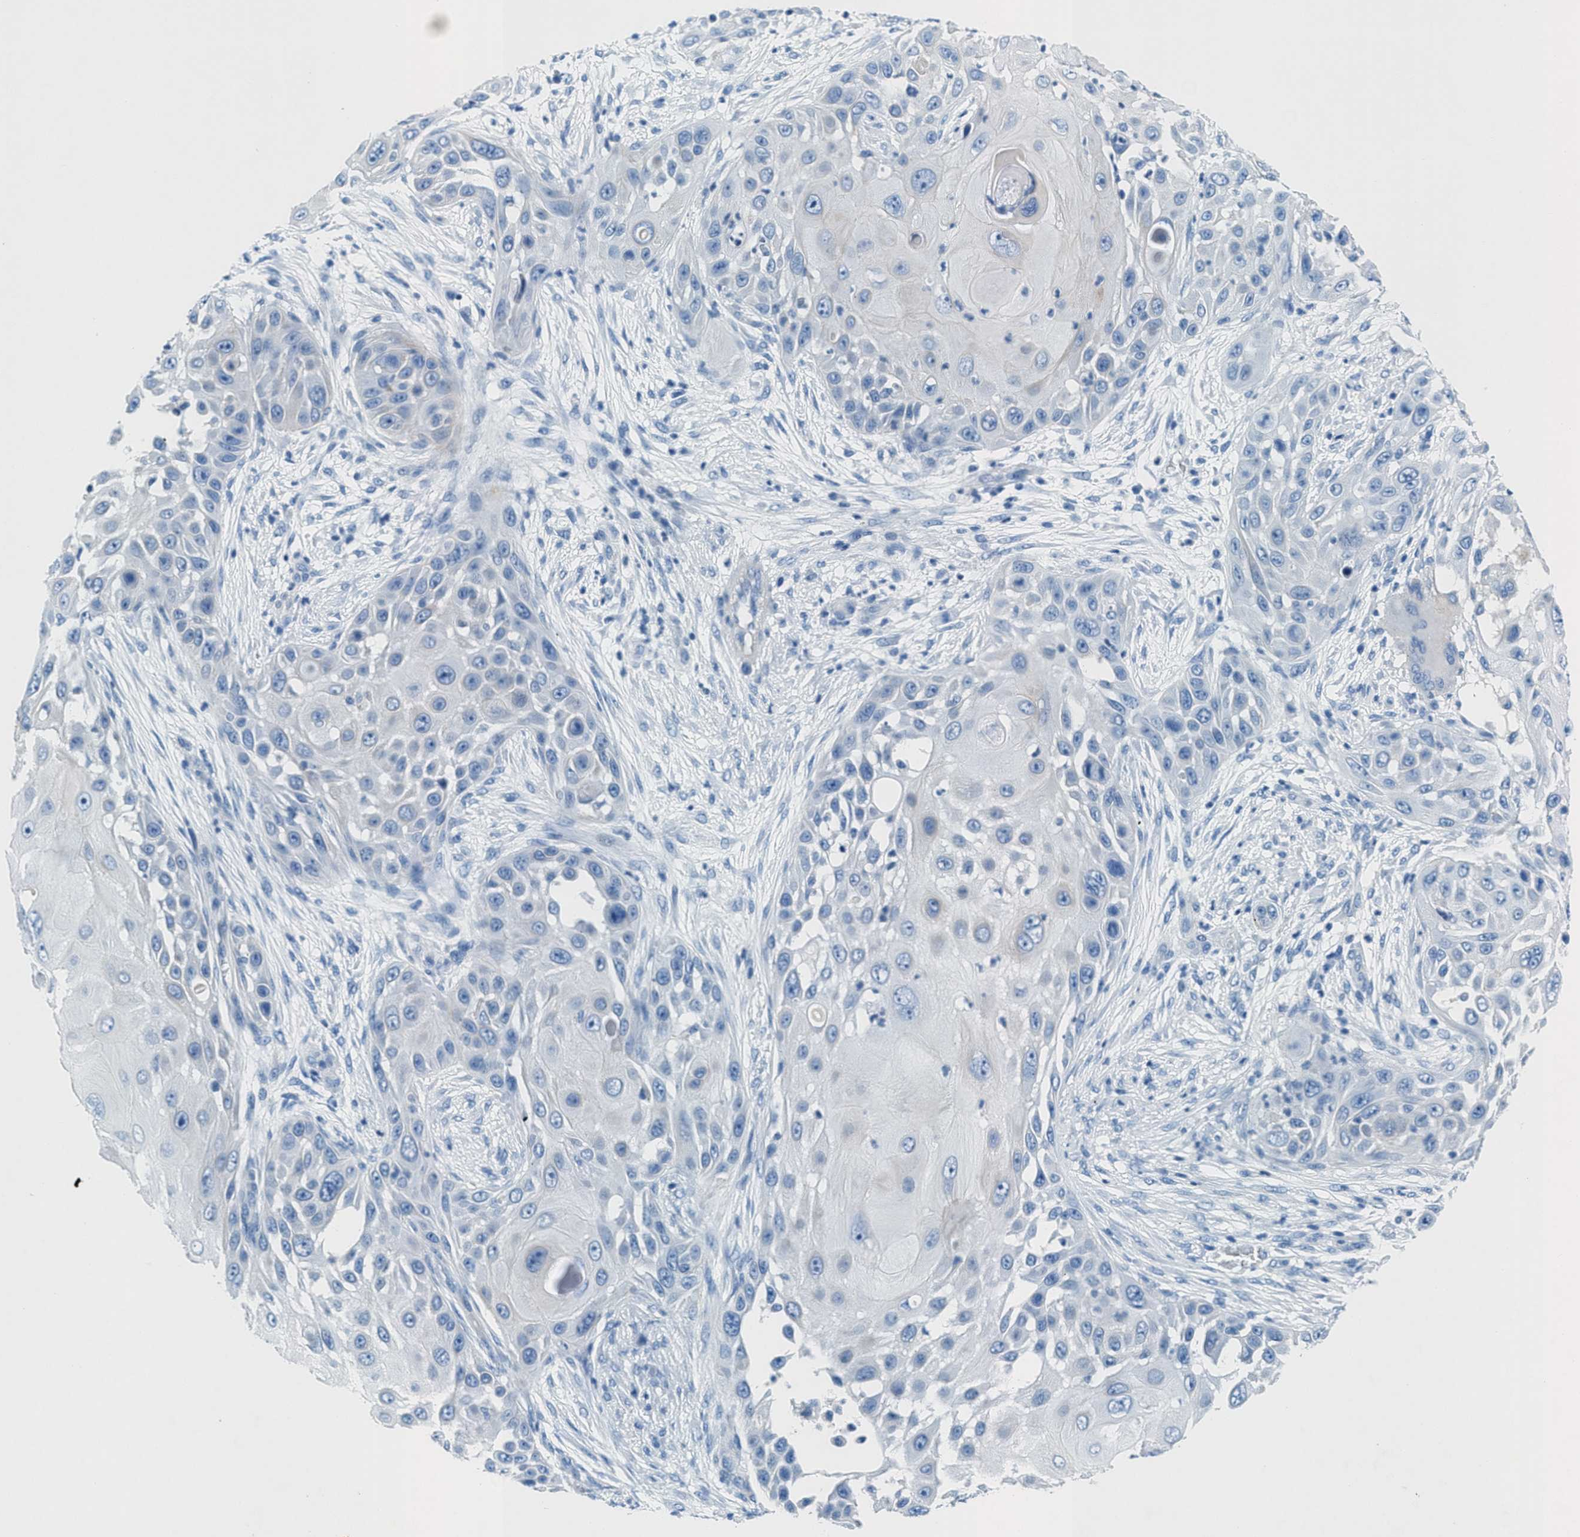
{"staining": {"intensity": "negative", "quantity": "none", "location": "none"}, "tissue": "skin cancer", "cell_type": "Tumor cells", "image_type": "cancer", "snomed": [{"axis": "morphology", "description": "Squamous cell carcinoma, NOS"}, {"axis": "topography", "description": "Skin"}], "caption": "An immunohistochemistry (IHC) image of squamous cell carcinoma (skin) is shown. There is no staining in tumor cells of squamous cell carcinoma (skin).", "gene": "GALNT17", "patient": {"sex": "female", "age": 44}}